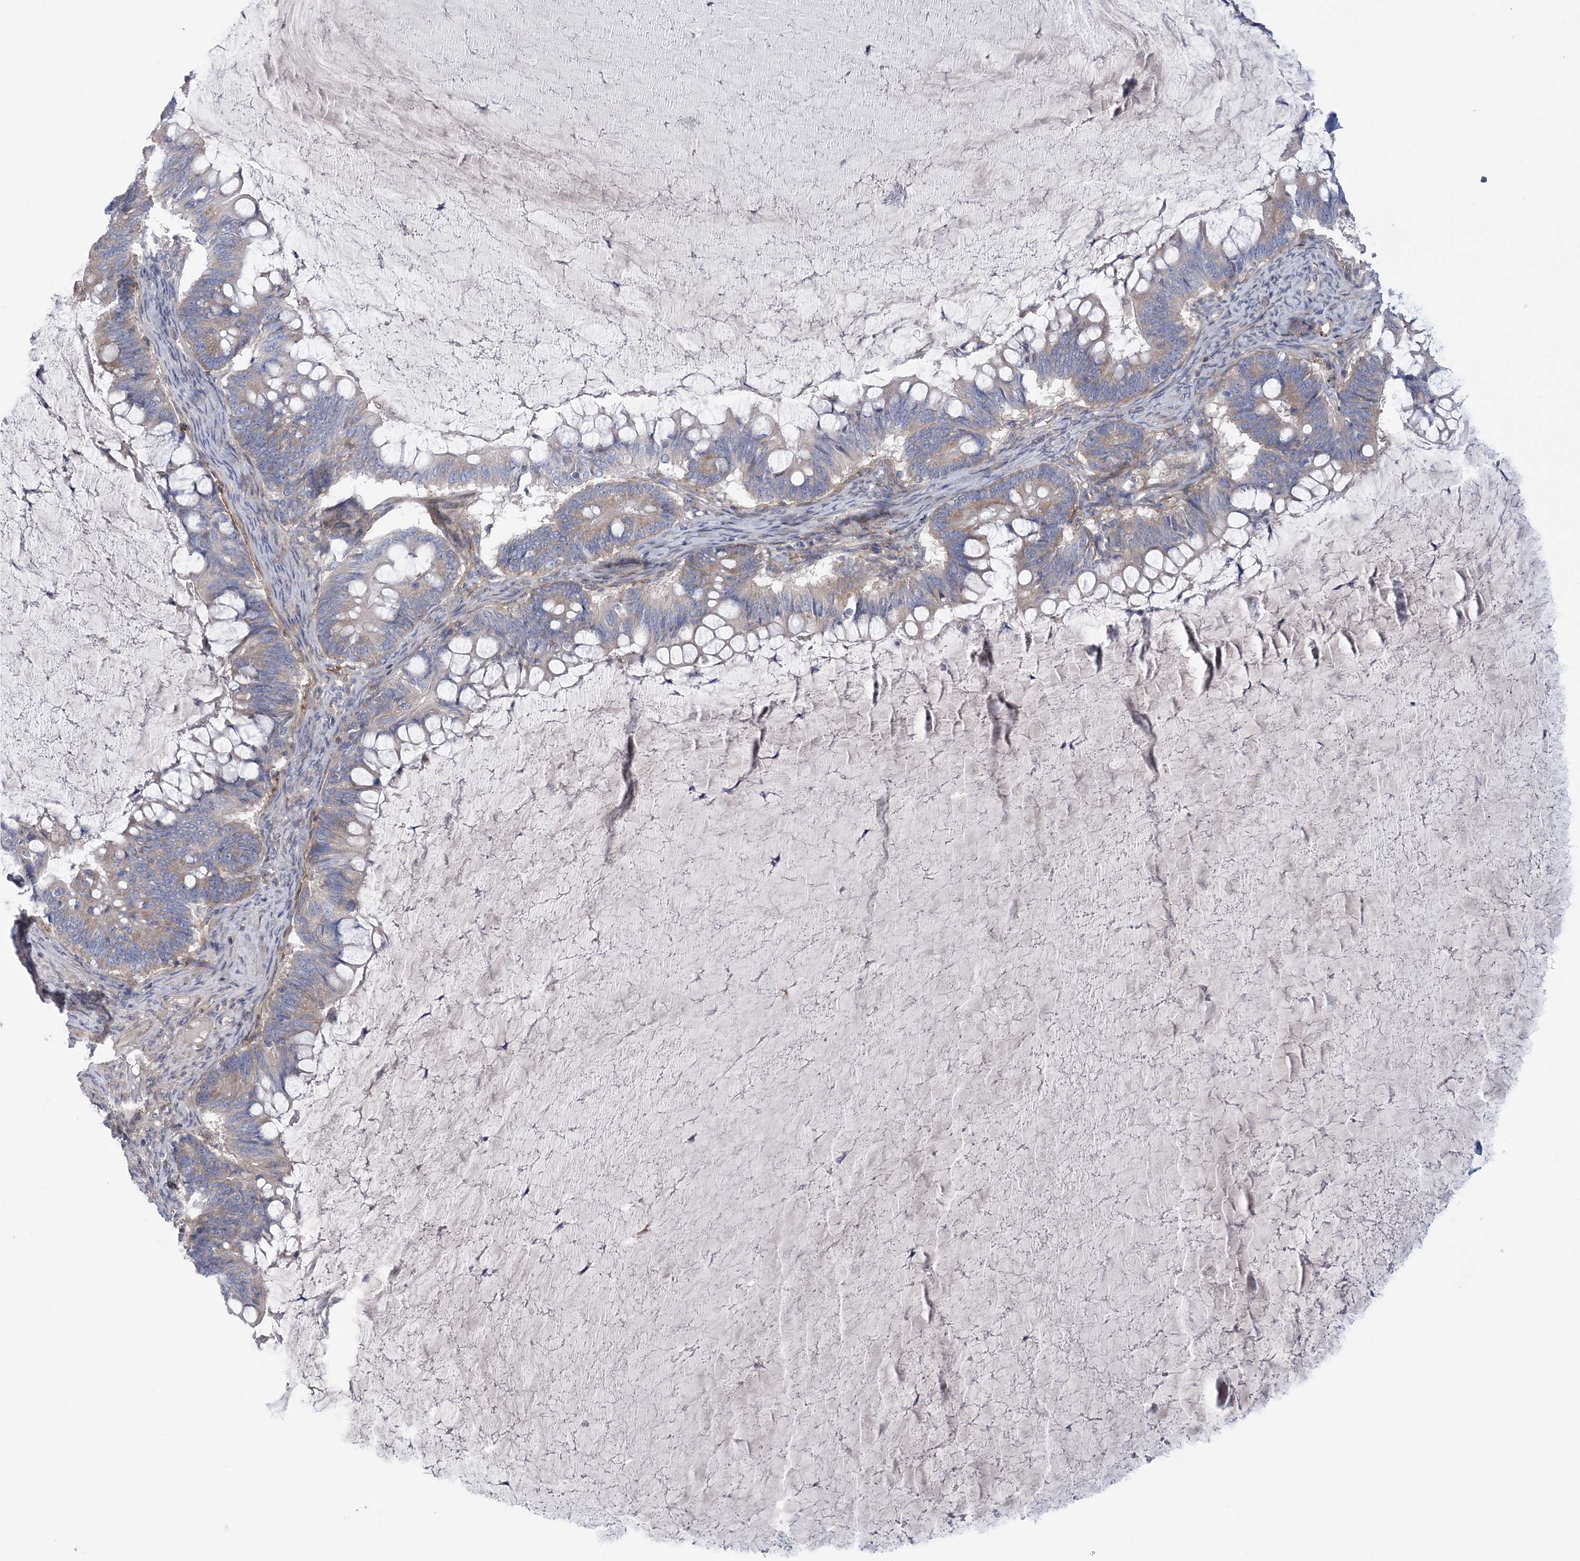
{"staining": {"intensity": "weak", "quantity": "25%-75%", "location": "cytoplasmic/membranous"}, "tissue": "ovarian cancer", "cell_type": "Tumor cells", "image_type": "cancer", "snomed": [{"axis": "morphology", "description": "Cystadenocarcinoma, mucinous, NOS"}, {"axis": "topography", "description": "Ovary"}], "caption": "Protein analysis of ovarian cancer (mucinous cystadenocarcinoma) tissue demonstrates weak cytoplasmic/membranous positivity in about 25%-75% of tumor cells.", "gene": "ARSJ", "patient": {"sex": "female", "age": 61}}